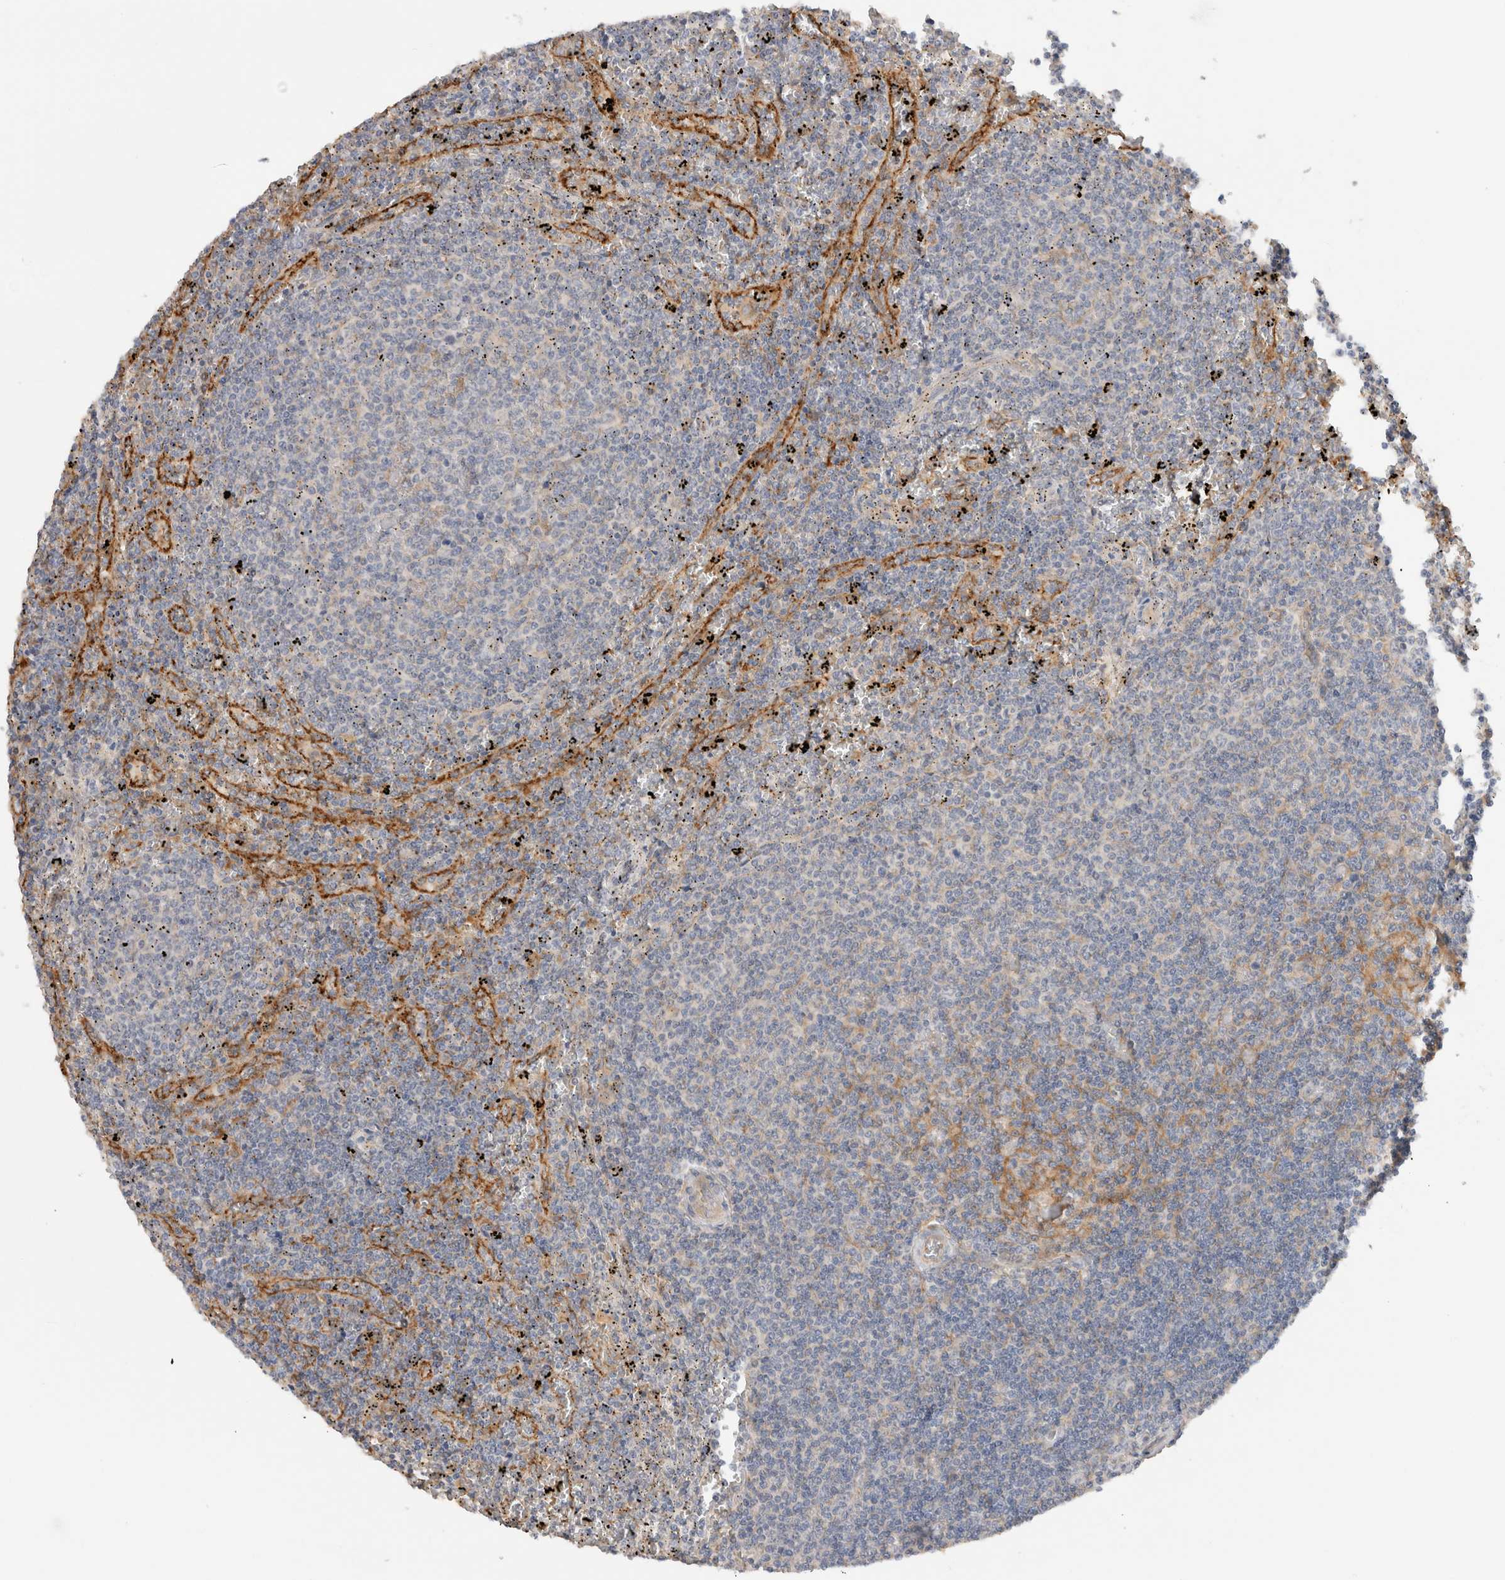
{"staining": {"intensity": "negative", "quantity": "none", "location": "none"}, "tissue": "lymphoma", "cell_type": "Tumor cells", "image_type": "cancer", "snomed": [{"axis": "morphology", "description": "Malignant lymphoma, non-Hodgkin's type, Low grade"}, {"axis": "topography", "description": "Spleen"}], "caption": "Immunohistochemical staining of low-grade malignant lymphoma, non-Hodgkin's type reveals no significant positivity in tumor cells.", "gene": "SGK3", "patient": {"sex": "female", "age": 50}}